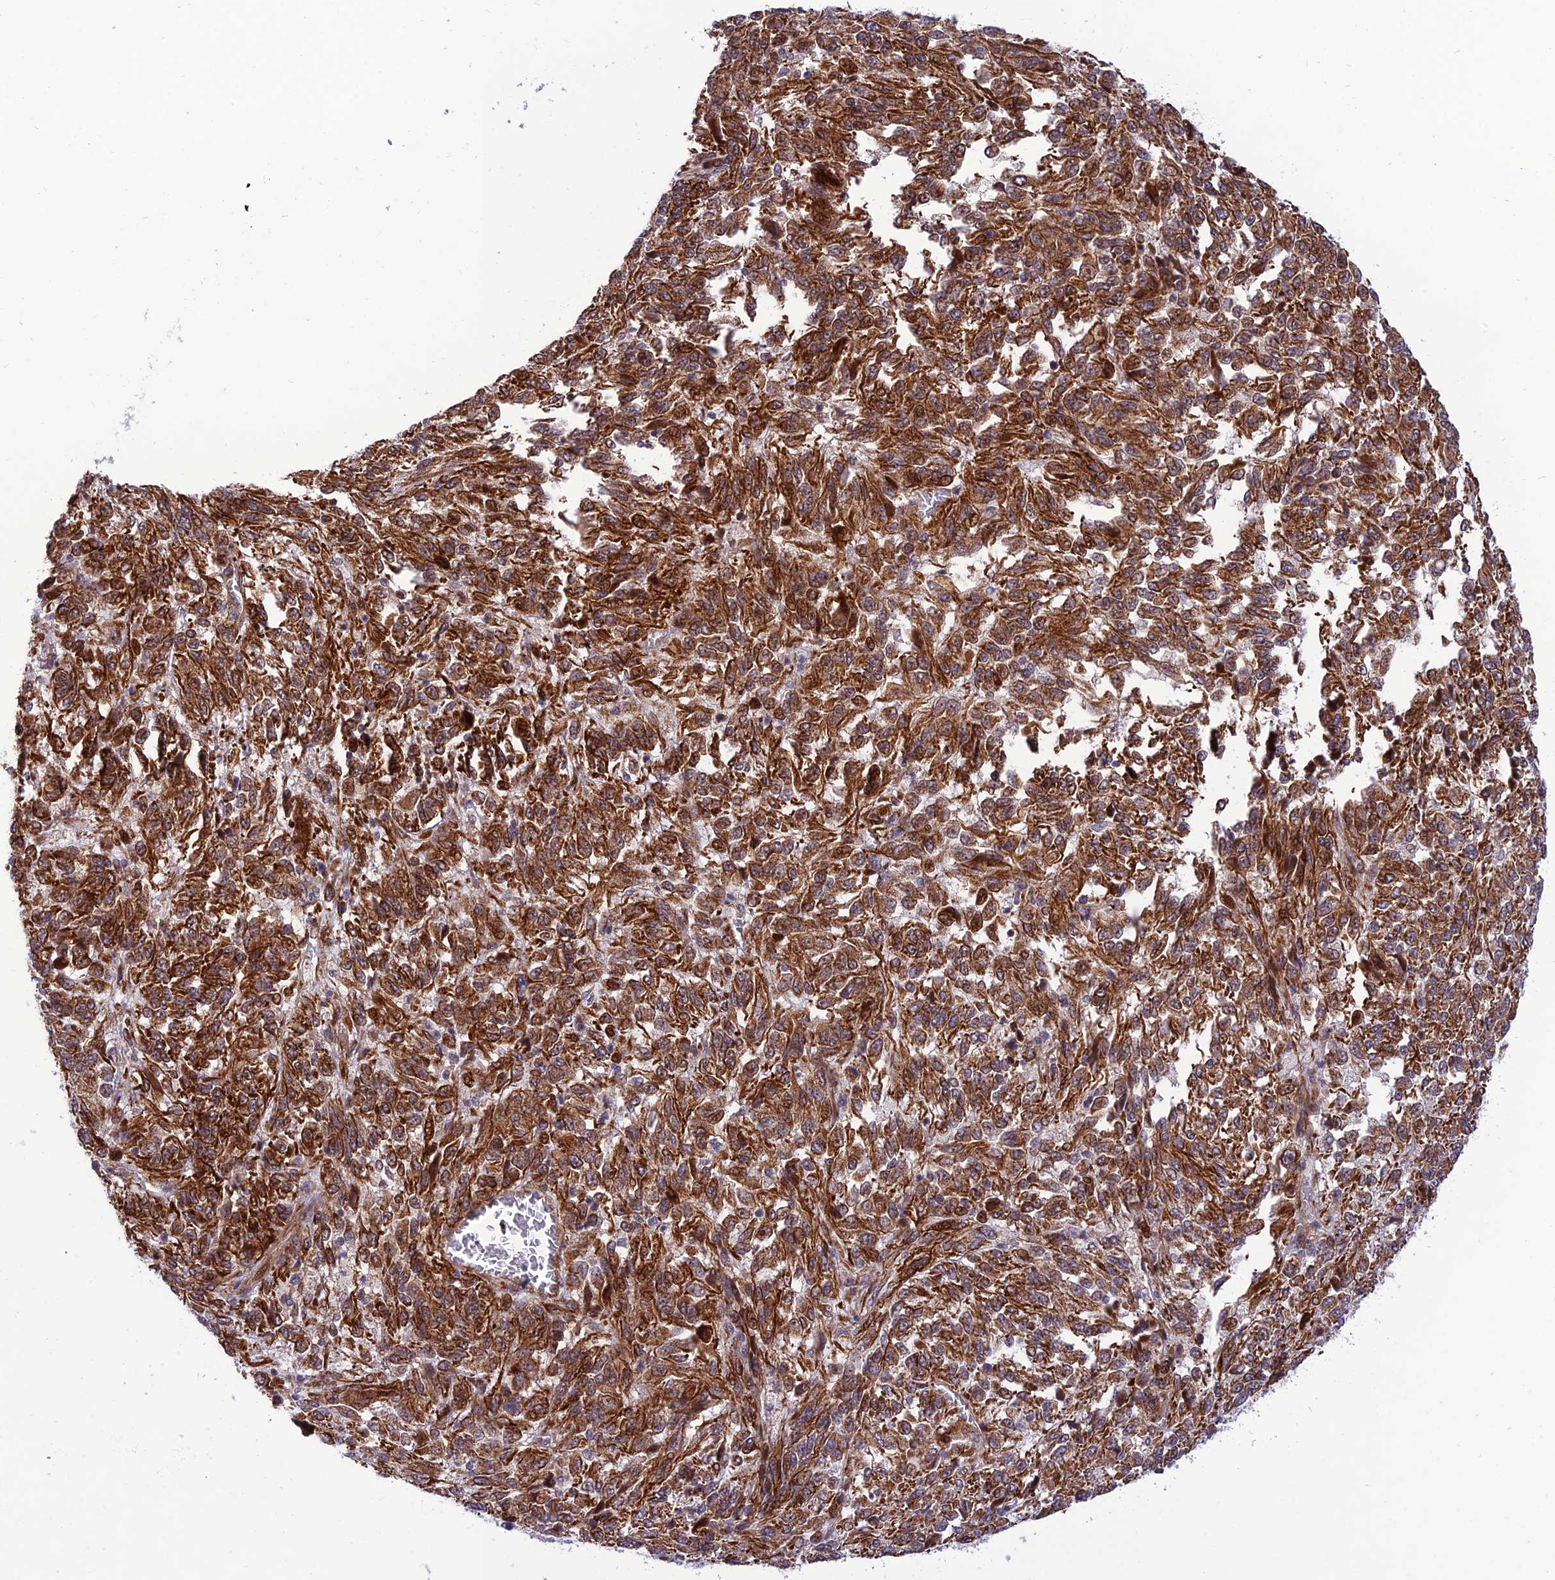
{"staining": {"intensity": "strong", "quantity": ">75%", "location": "cytoplasmic/membranous"}, "tissue": "melanoma", "cell_type": "Tumor cells", "image_type": "cancer", "snomed": [{"axis": "morphology", "description": "Malignant melanoma, Metastatic site"}, {"axis": "topography", "description": "Lung"}], "caption": "Melanoma stained with a brown dye shows strong cytoplasmic/membranous positive positivity in about >75% of tumor cells.", "gene": "KBTBD7", "patient": {"sex": "male", "age": 64}}